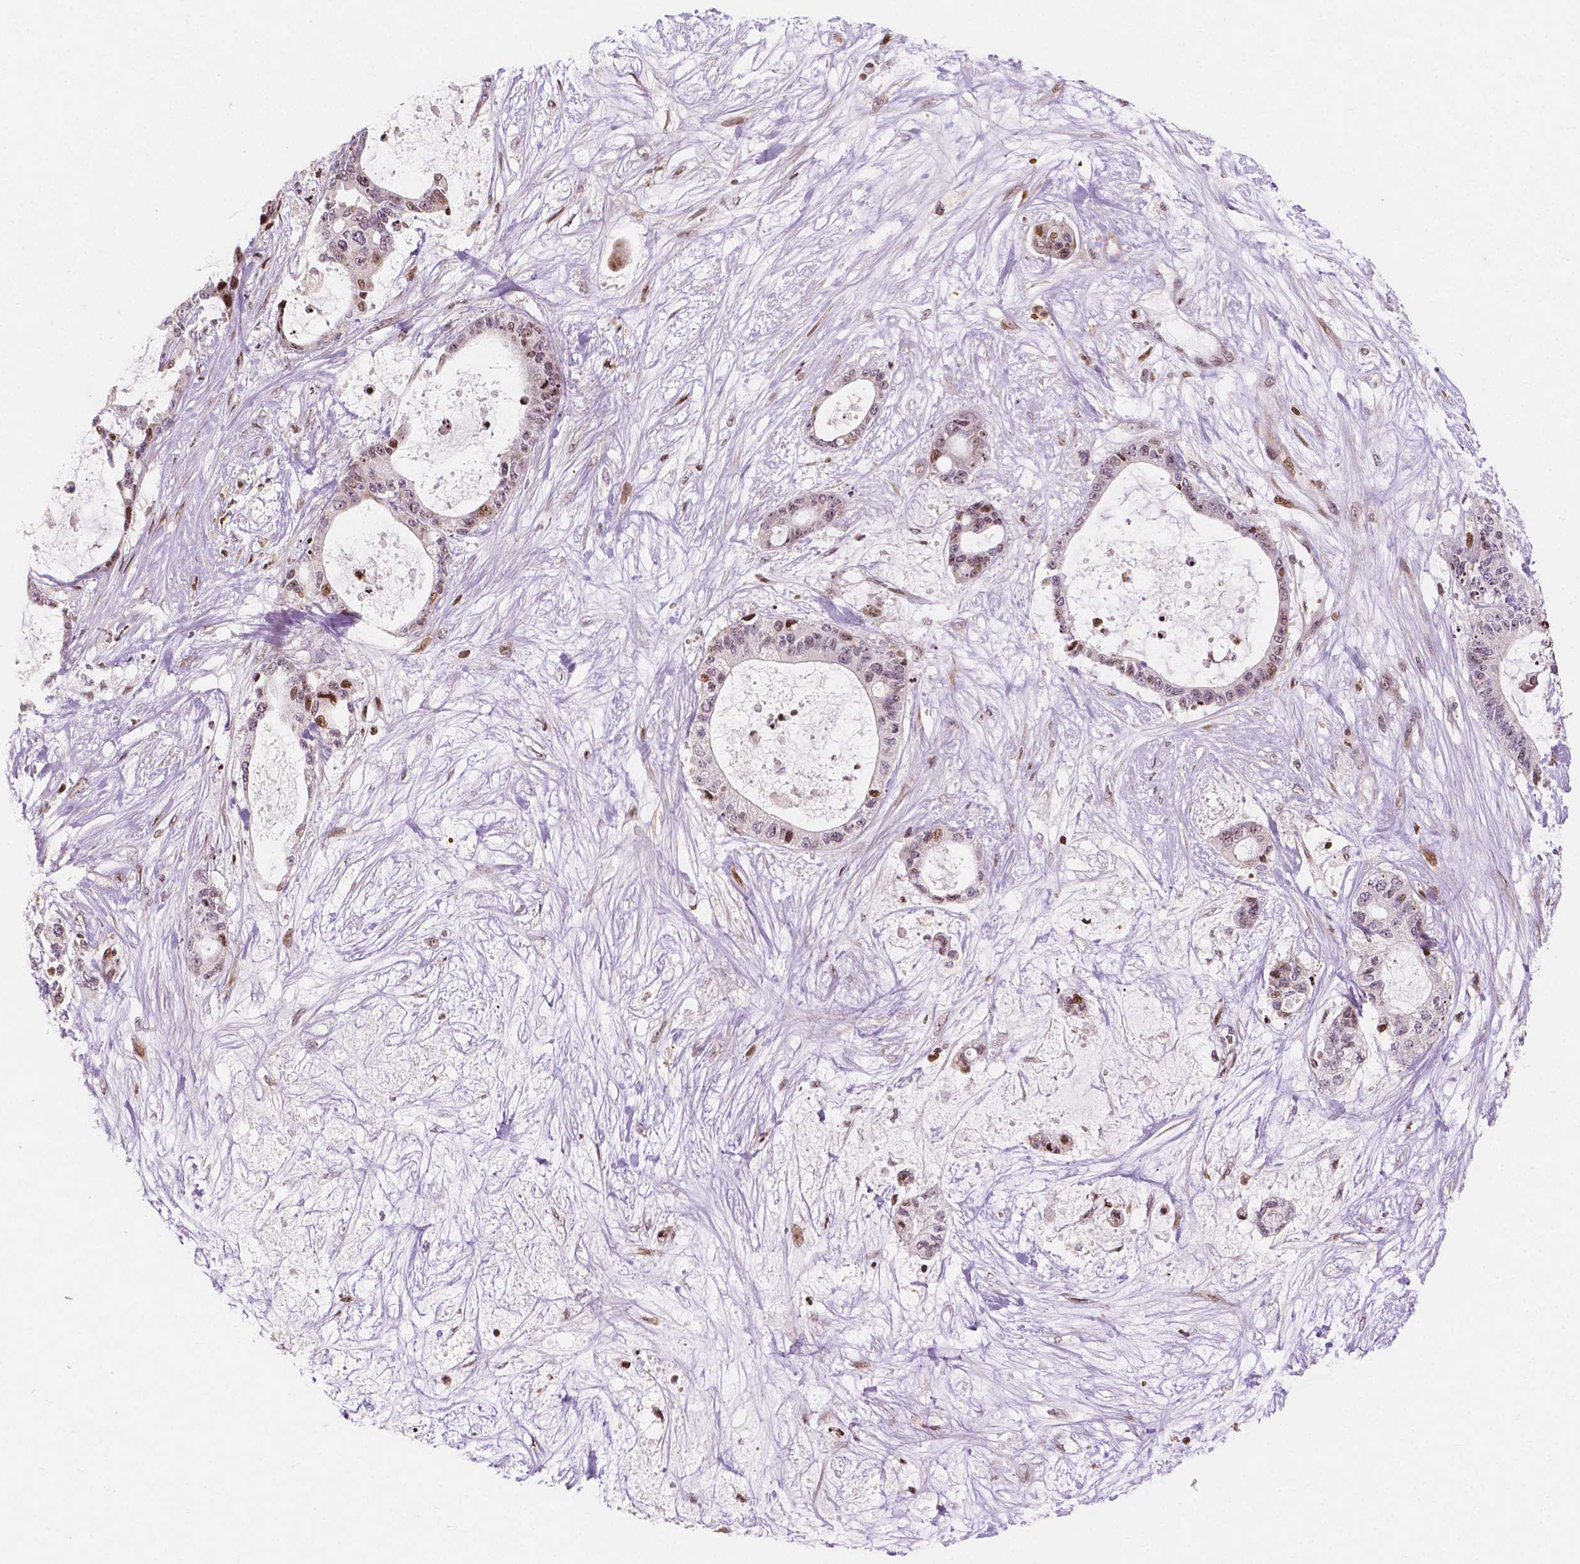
{"staining": {"intensity": "weak", "quantity": "<25%", "location": "nuclear"}, "tissue": "liver cancer", "cell_type": "Tumor cells", "image_type": "cancer", "snomed": [{"axis": "morphology", "description": "Normal tissue, NOS"}, {"axis": "morphology", "description": "Cholangiocarcinoma"}, {"axis": "topography", "description": "Liver"}, {"axis": "topography", "description": "Peripheral nerve tissue"}], "caption": "Human liver cancer (cholangiocarcinoma) stained for a protein using IHC exhibits no staining in tumor cells.", "gene": "PTPN18", "patient": {"sex": "female", "age": 73}}